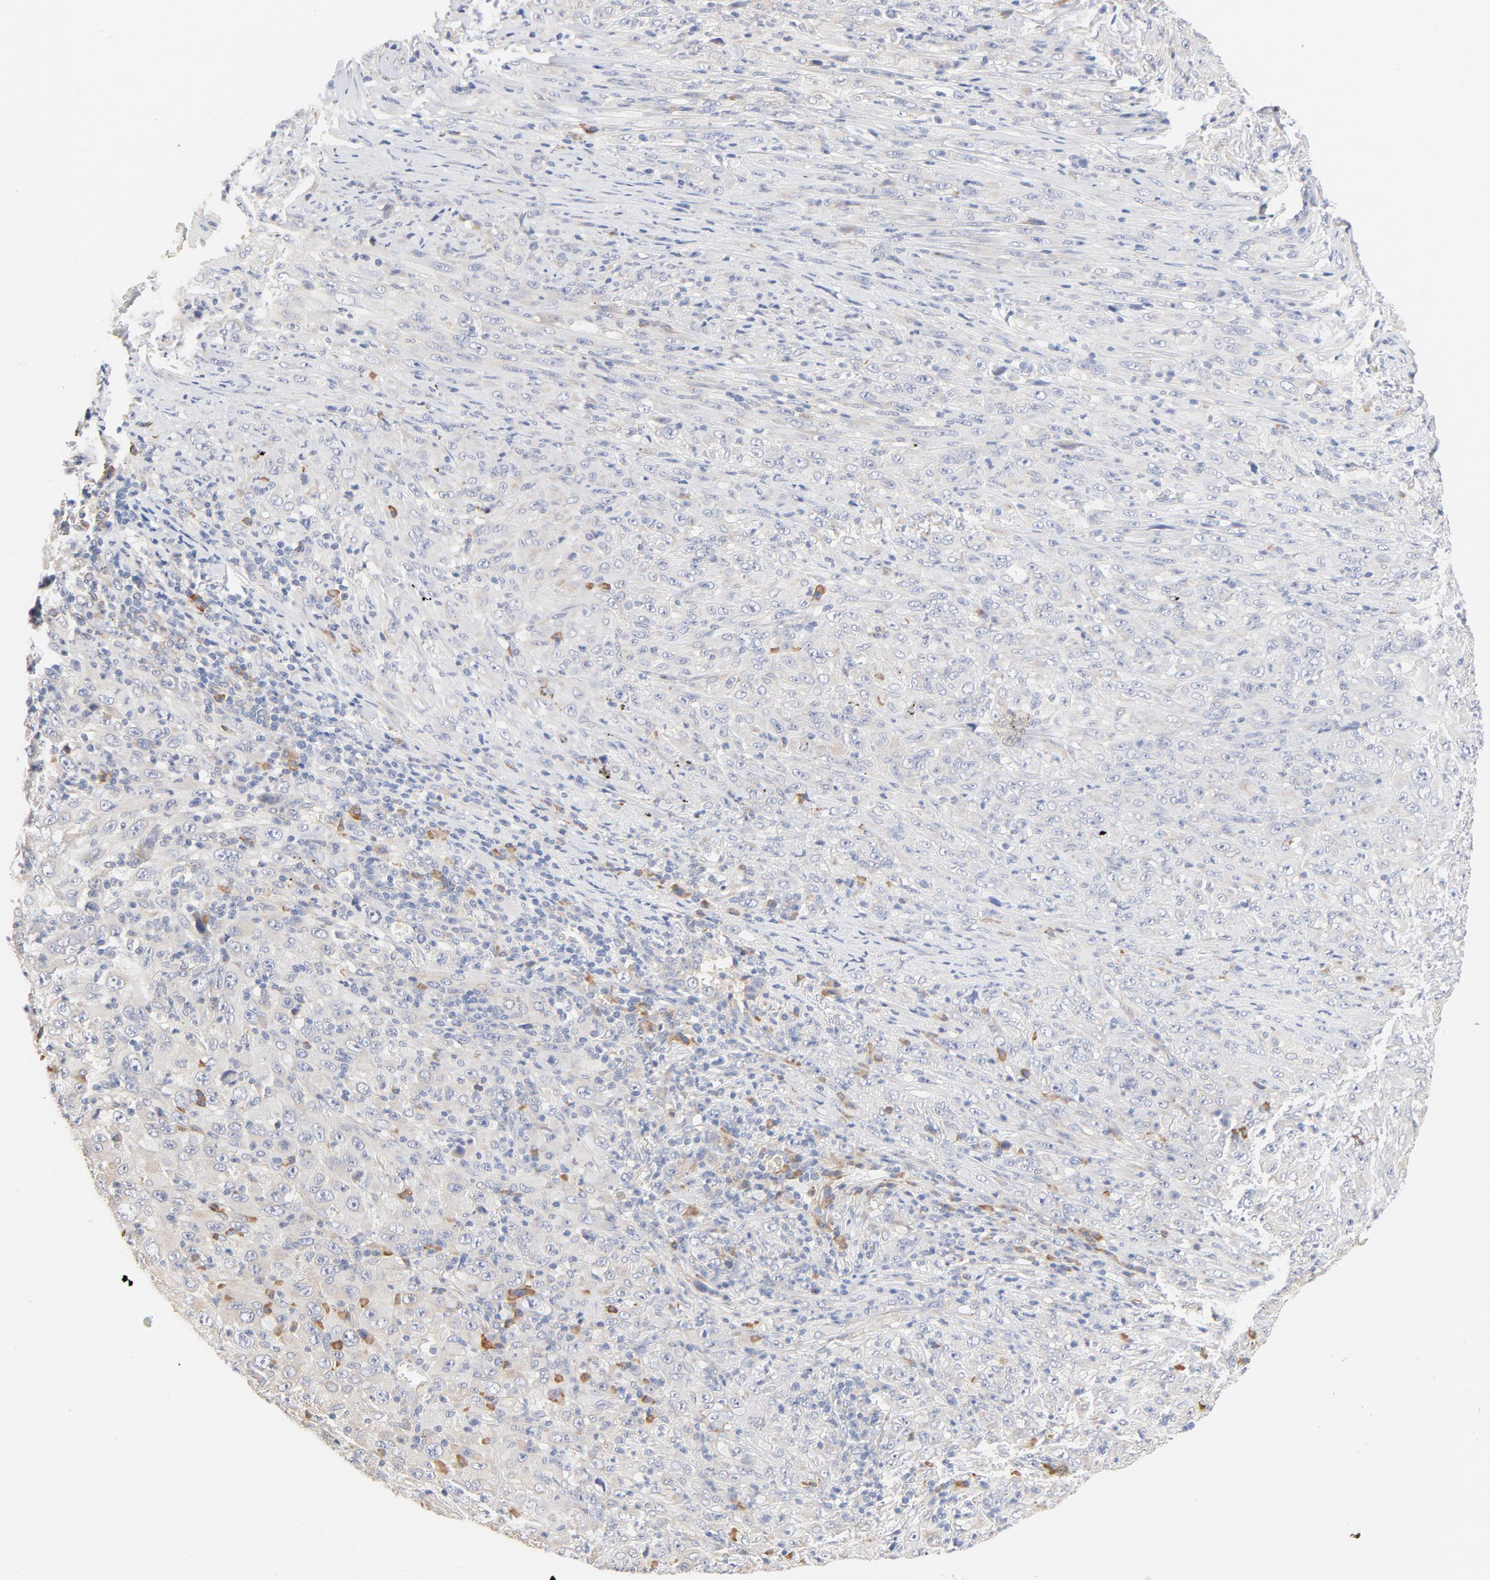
{"staining": {"intensity": "weak", "quantity": "<25%", "location": "cytoplasmic/membranous"}, "tissue": "melanoma", "cell_type": "Tumor cells", "image_type": "cancer", "snomed": [{"axis": "morphology", "description": "Malignant melanoma, Metastatic site"}, {"axis": "topography", "description": "Skin"}], "caption": "Image shows no protein positivity in tumor cells of melanoma tissue.", "gene": "TLR4", "patient": {"sex": "female", "age": 56}}